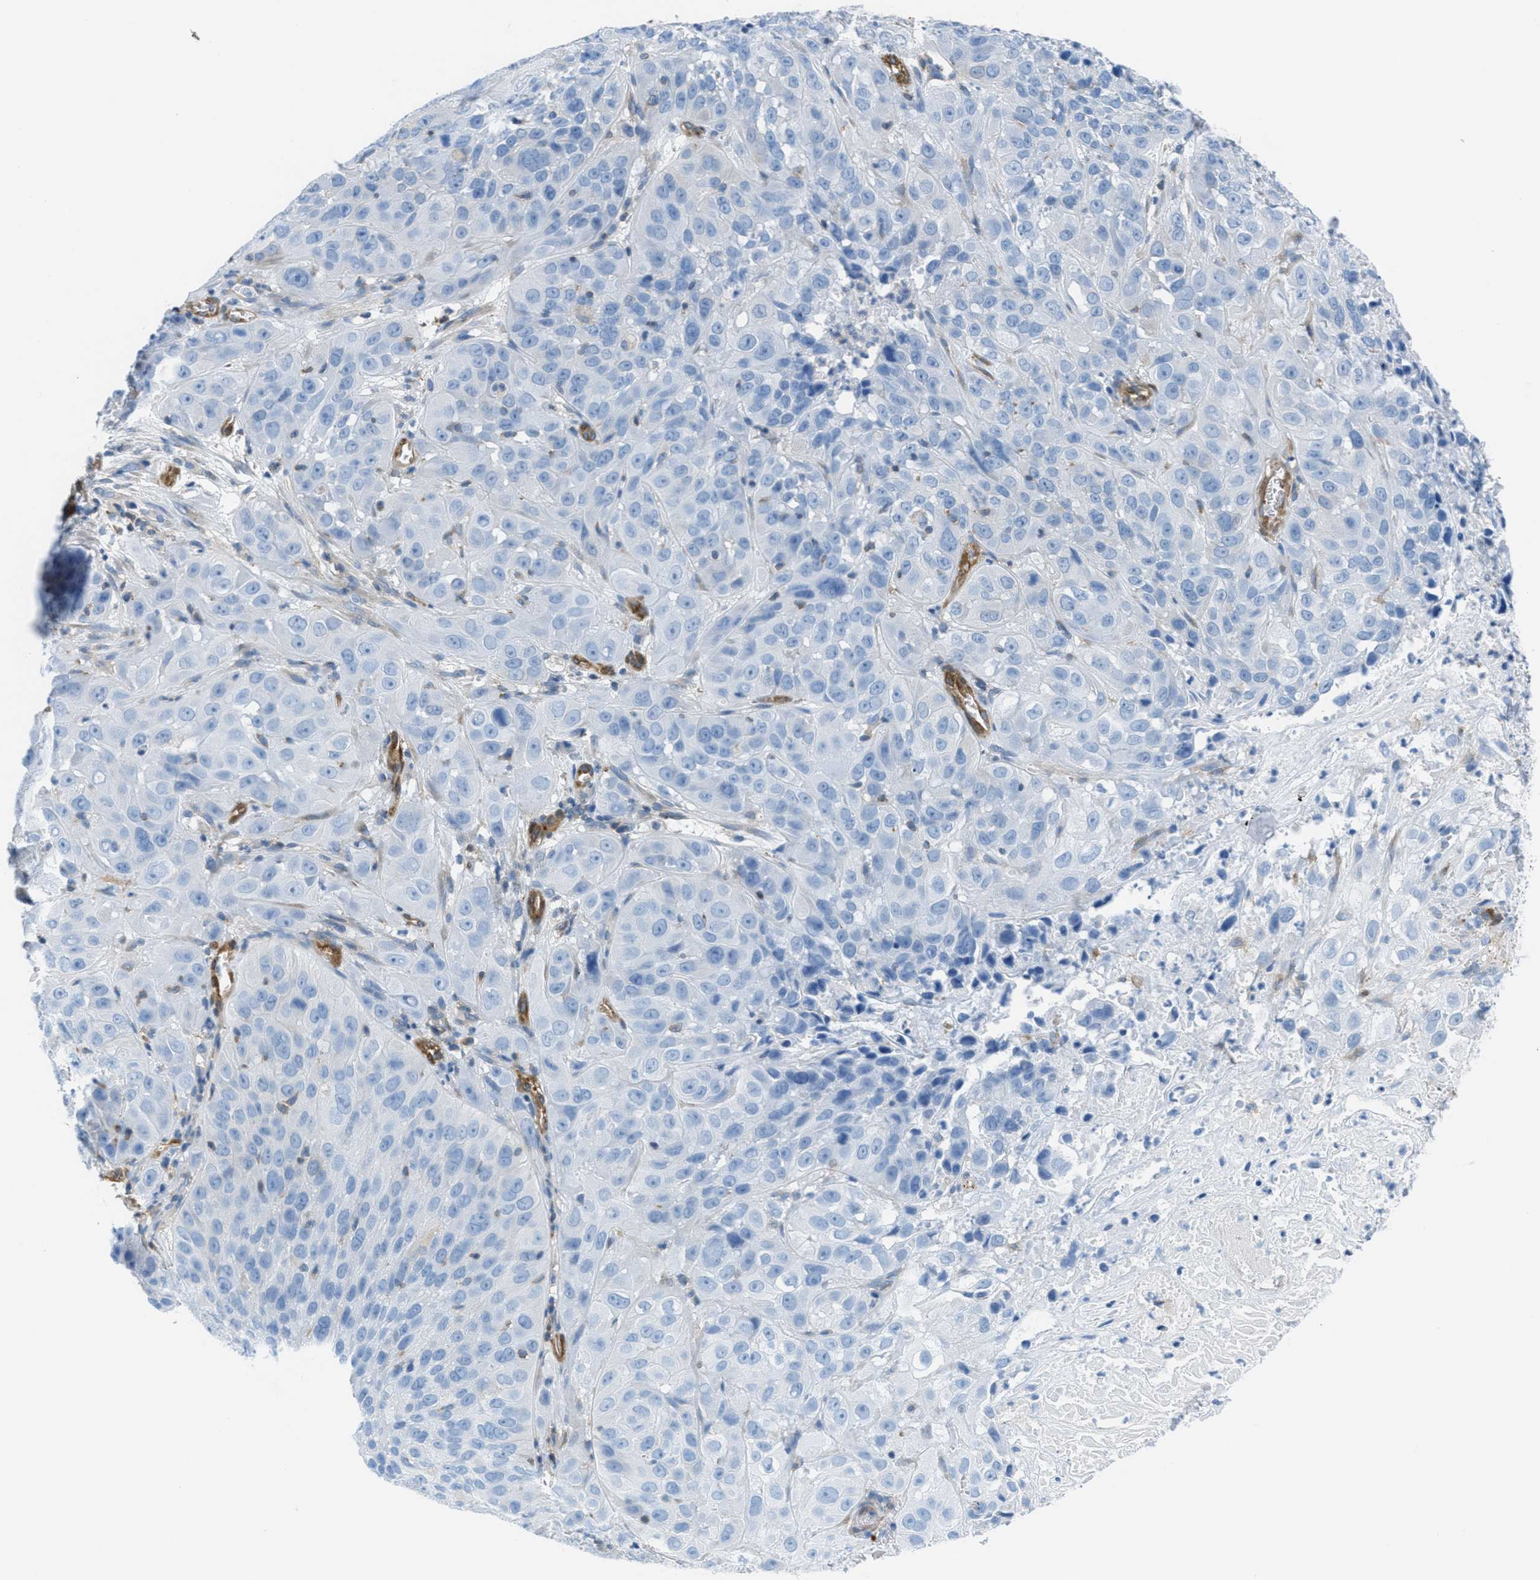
{"staining": {"intensity": "negative", "quantity": "none", "location": "none"}, "tissue": "cervical cancer", "cell_type": "Tumor cells", "image_type": "cancer", "snomed": [{"axis": "morphology", "description": "Squamous cell carcinoma, NOS"}, {"axis": "topography", "description": "Cervix"}], "caption": "The immunohistochemistry photomicrograph has no significant staining in tumor cells of cervical squamous cell carcinoma tissue.", "gene": "MAPRE2", "patient": {"sex": "female", "age": 32}}